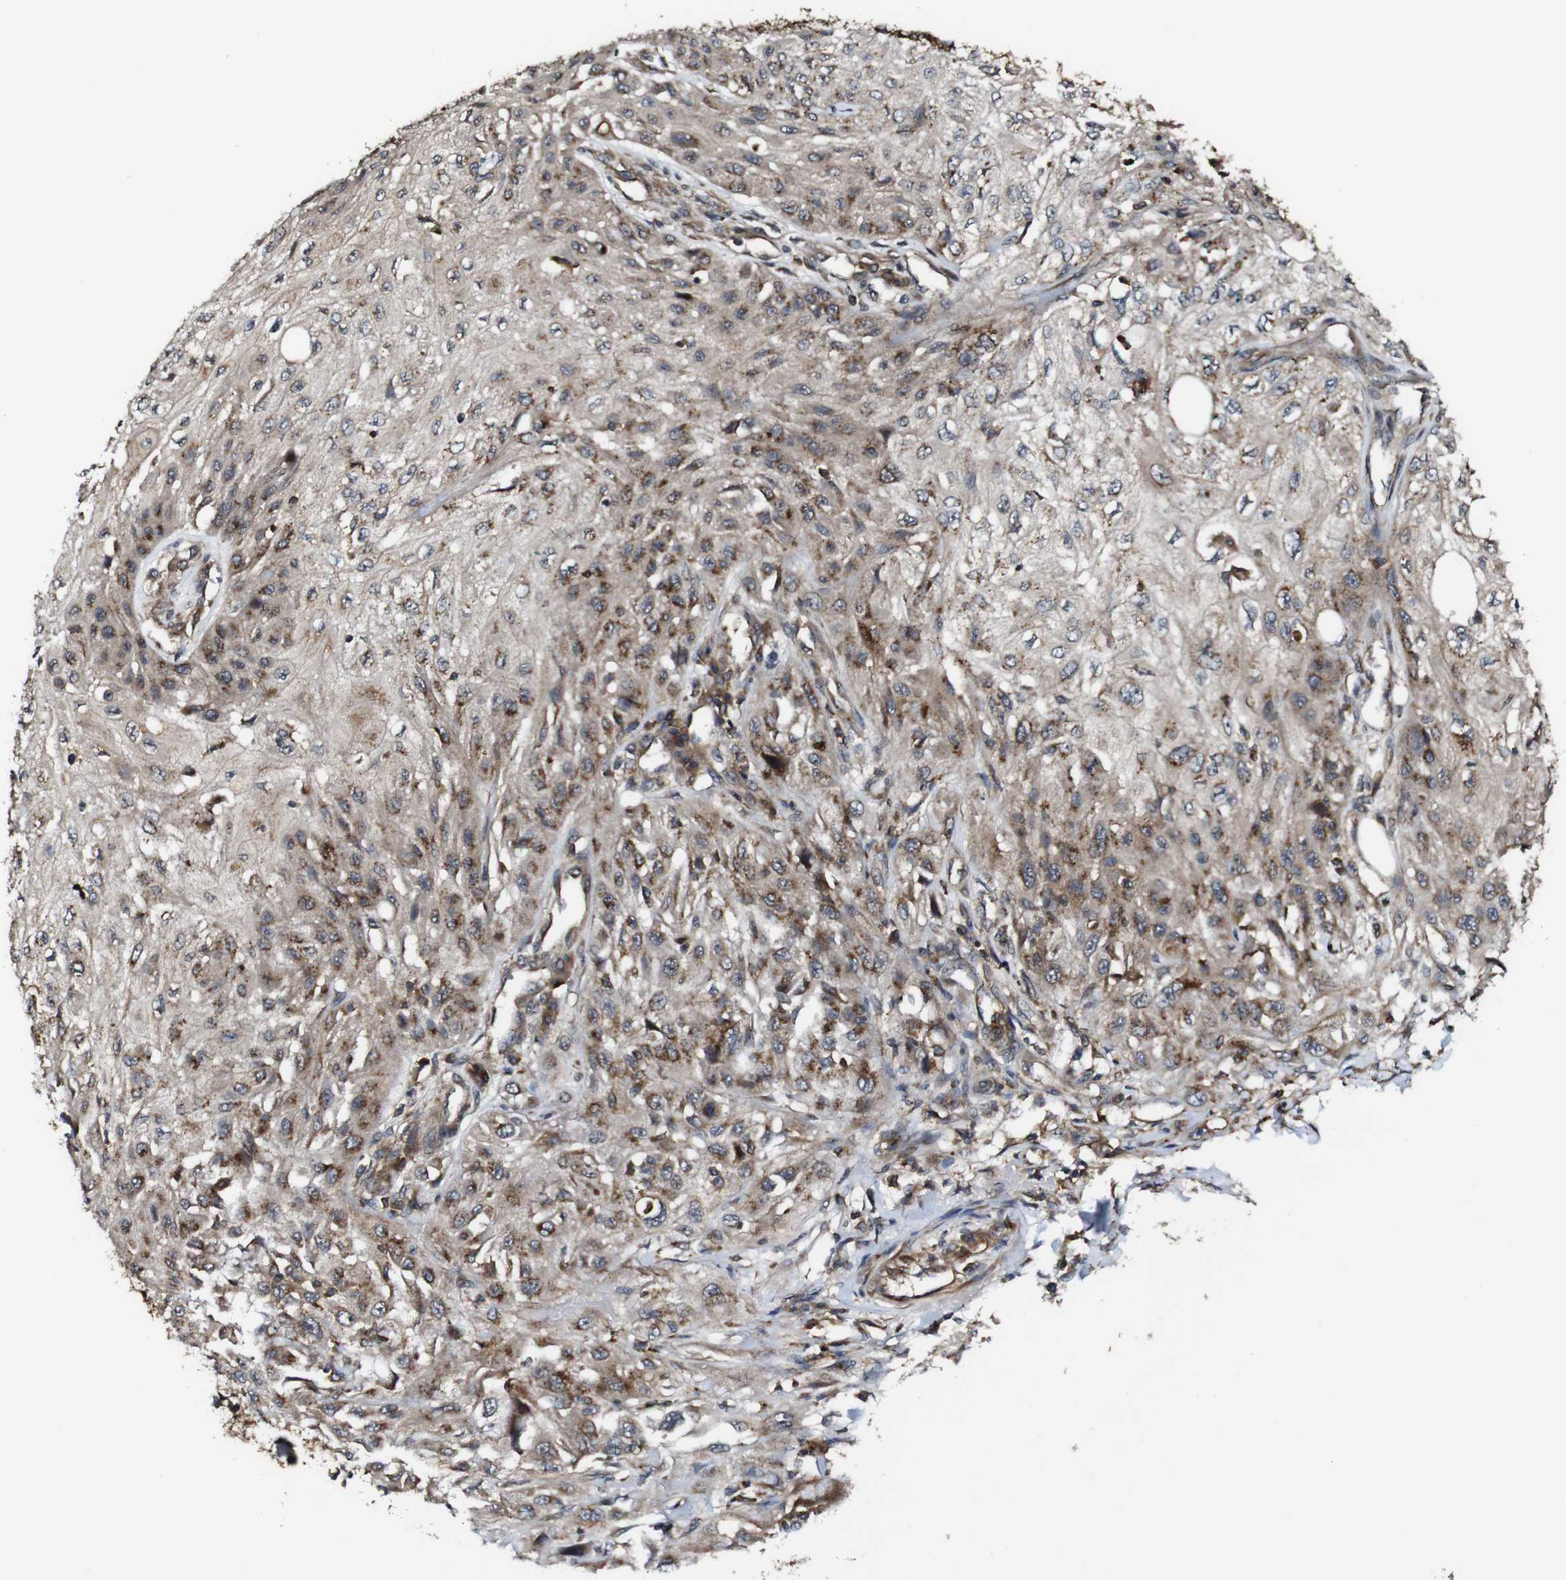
{"staining": {"intensity": "moderate", "quantity": ">75%", "location": "cytoplasmic/membranous"}, "tissue": "skin cancer", "cell_type": "Tumor cells", "image_type": "cancer", "snomed": [{"axis": "morphology", "description": "Squamous cell carcinoma, NOS"}, {"axis": "topography", "description": "Skin"}], "caption": "Skin squamous cell carcinoma tissue exhibits moderate cytoplasmic/membranous staining in approximately >75% of tumor cells (IHC, brightfield microscopy, high magnification).", "gene": "TNIK", "patient": {"sex": "male", "age": 75}}